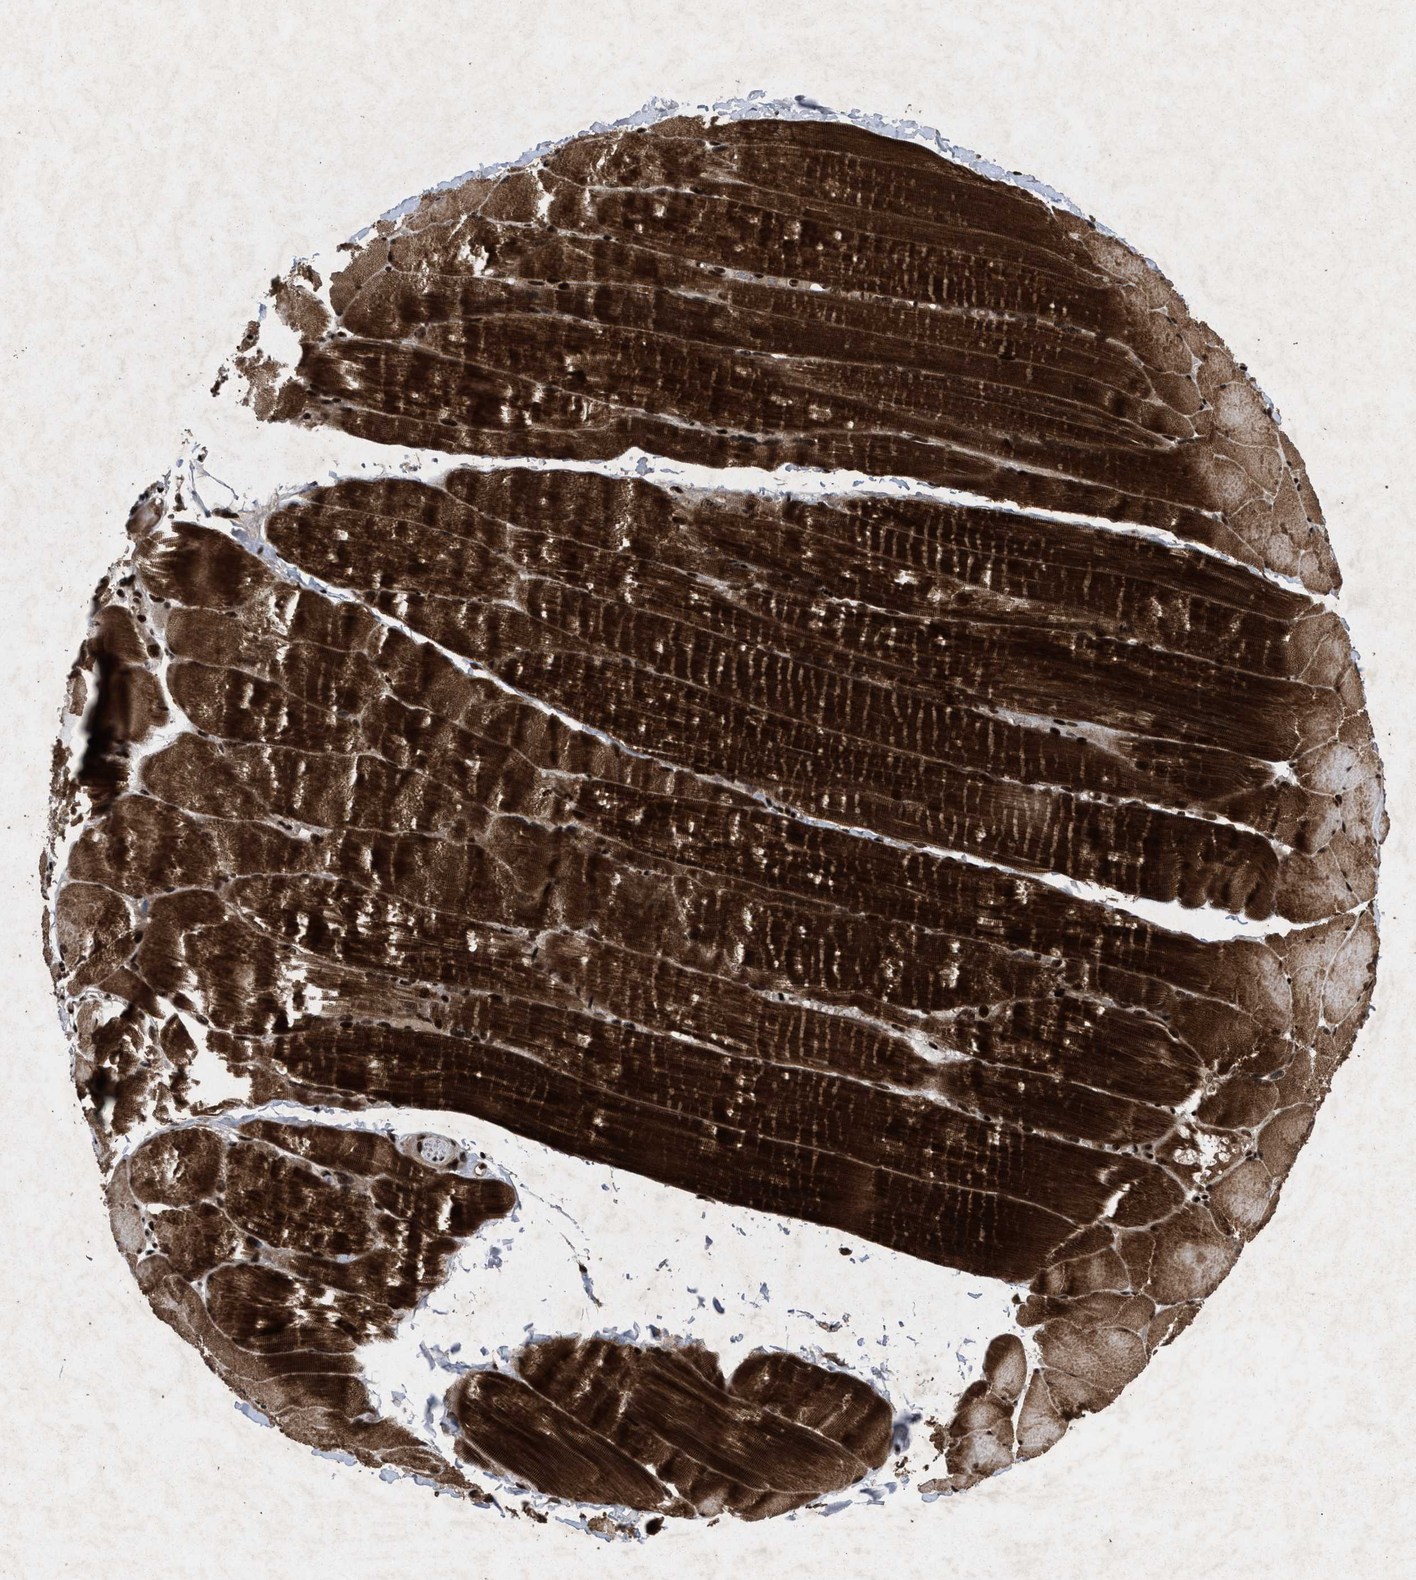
{"staining": {"intensity": "strong", "quantity": ">75%", "location": "cytoplasmic/membranous,nuclear"}, "tissue": "skeletal muscle", "cell_type": "Myocytes", "image_type": "normal", "snomed": [{"axis": "morphology", "description": "Normal tissue, NOS"}, {"axis": "topography", "description": "Skin"}, {"axis": "topography", "description": "Skeletal muscle"}], "caption": "IHC (DAB (3,3'-diaminobenzidine)) staining of benign skeletal muscle demonstrates strong cytoplasmic/membranous,nuclear protein staining in approximately >75% of myocytes. The protein of interest is shown in brown color, while the nuclei are stained blue.", "gene": "WIZ", "patient": {"sex": "male", "age": 83}}